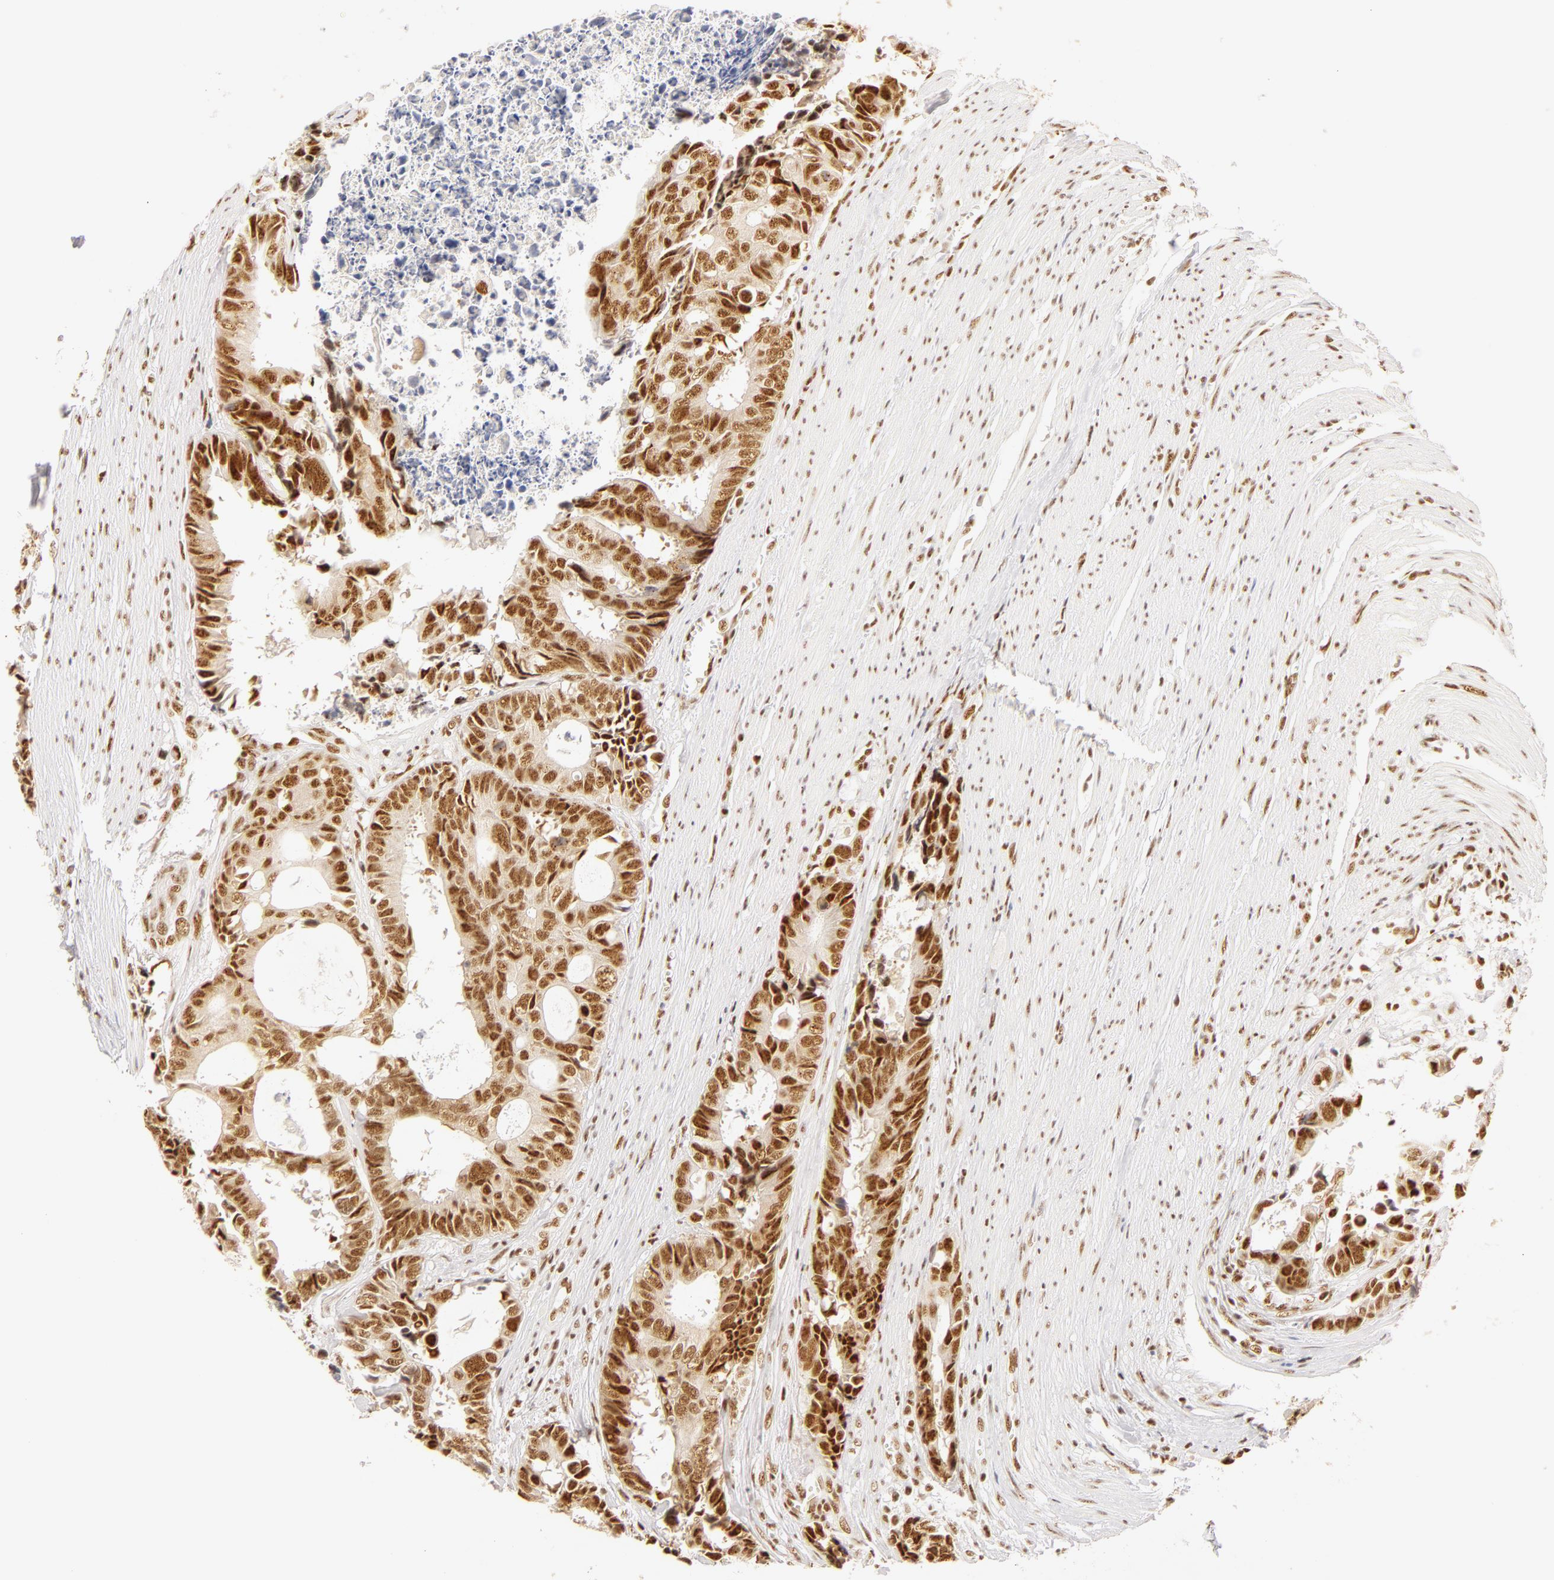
{"staining": {"intensity": "strong", "quantity": ">75%", "location": "nuclear"}, "tissue": "colorectal cancer", "cell_type": "Tumor cells", "image_type": "cancer", "snomed": [{"axis": "morphology", "description": "Adenocarcinoma, NOS"}, {"axis": "topography", "description": "Rectum"}], "caption": "An immunohistochemistry (IHC) micrograph of tumor tissue is shown. Protein staining in brown labels strong nuclear positivity in colorectal adenocarcinoma within tumor cells.", "gene": "RBM39", "patient": {"sex": "female", "age": 98}}